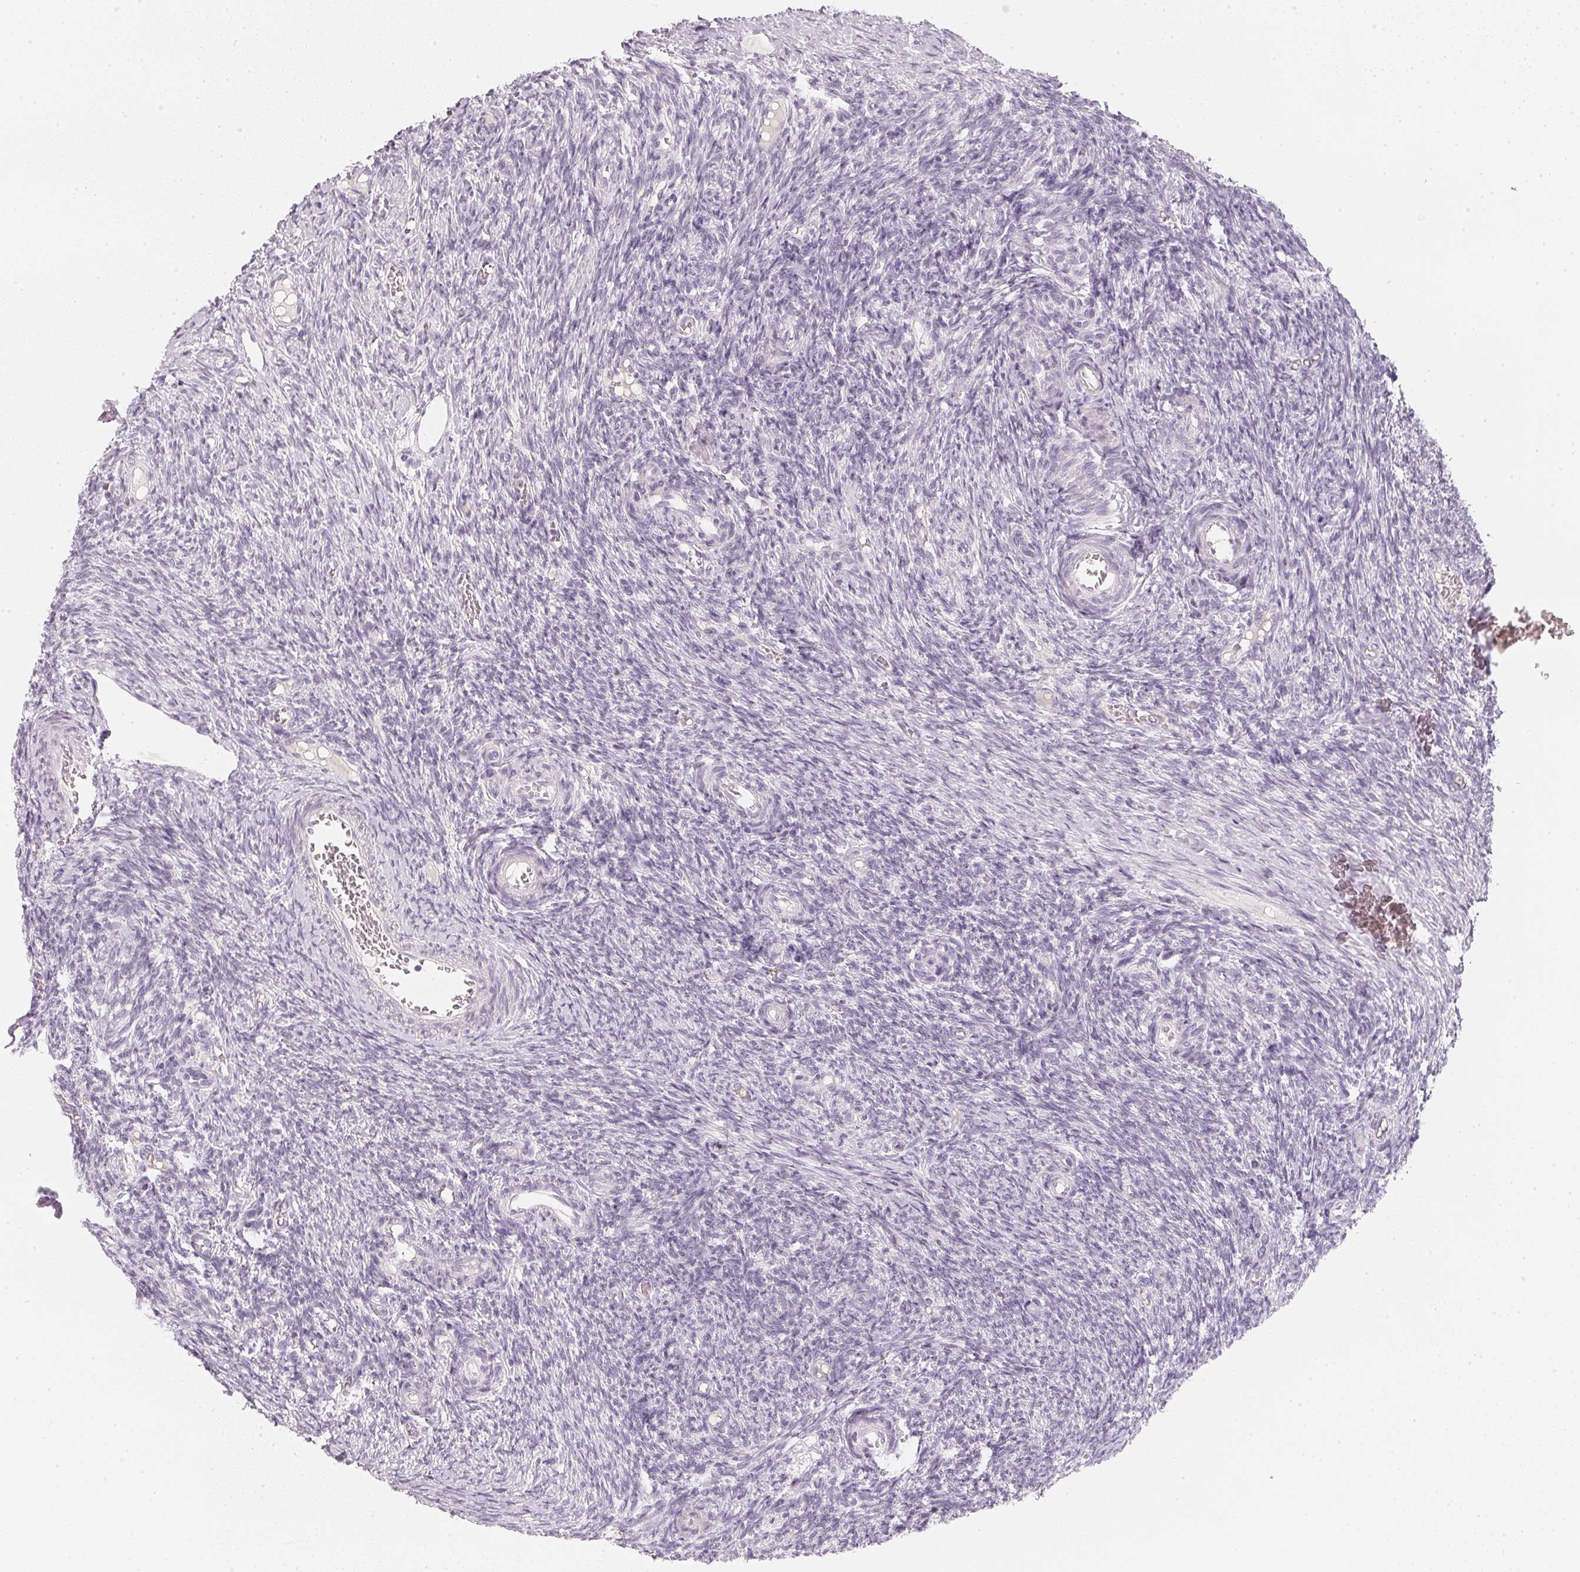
{"staining": {"intensity": "negative", "quantity": "none", "location": "none"}, "tissue": "ovary", "cell_type": "Ovarian stroma cells", "image_type": "normal", "snomed": [{"axis": "morphology", "description": "Normal tissue, NOS"}, {"axis": "topography", "description": "Ovary"}], "caption": "High power microscopy histopathology image of an immunohistochemistry histopathology image of benign ovary, revealing no significant staining in ovarian stroma cells. (Stains: DAB immunohistochemistry (IHC) with hematoxylin counter stain, Microscopy: brightfield microscopy at high magnification).", "gene": "CFAP276", "patient": {"sex": "female", "age": 39}}